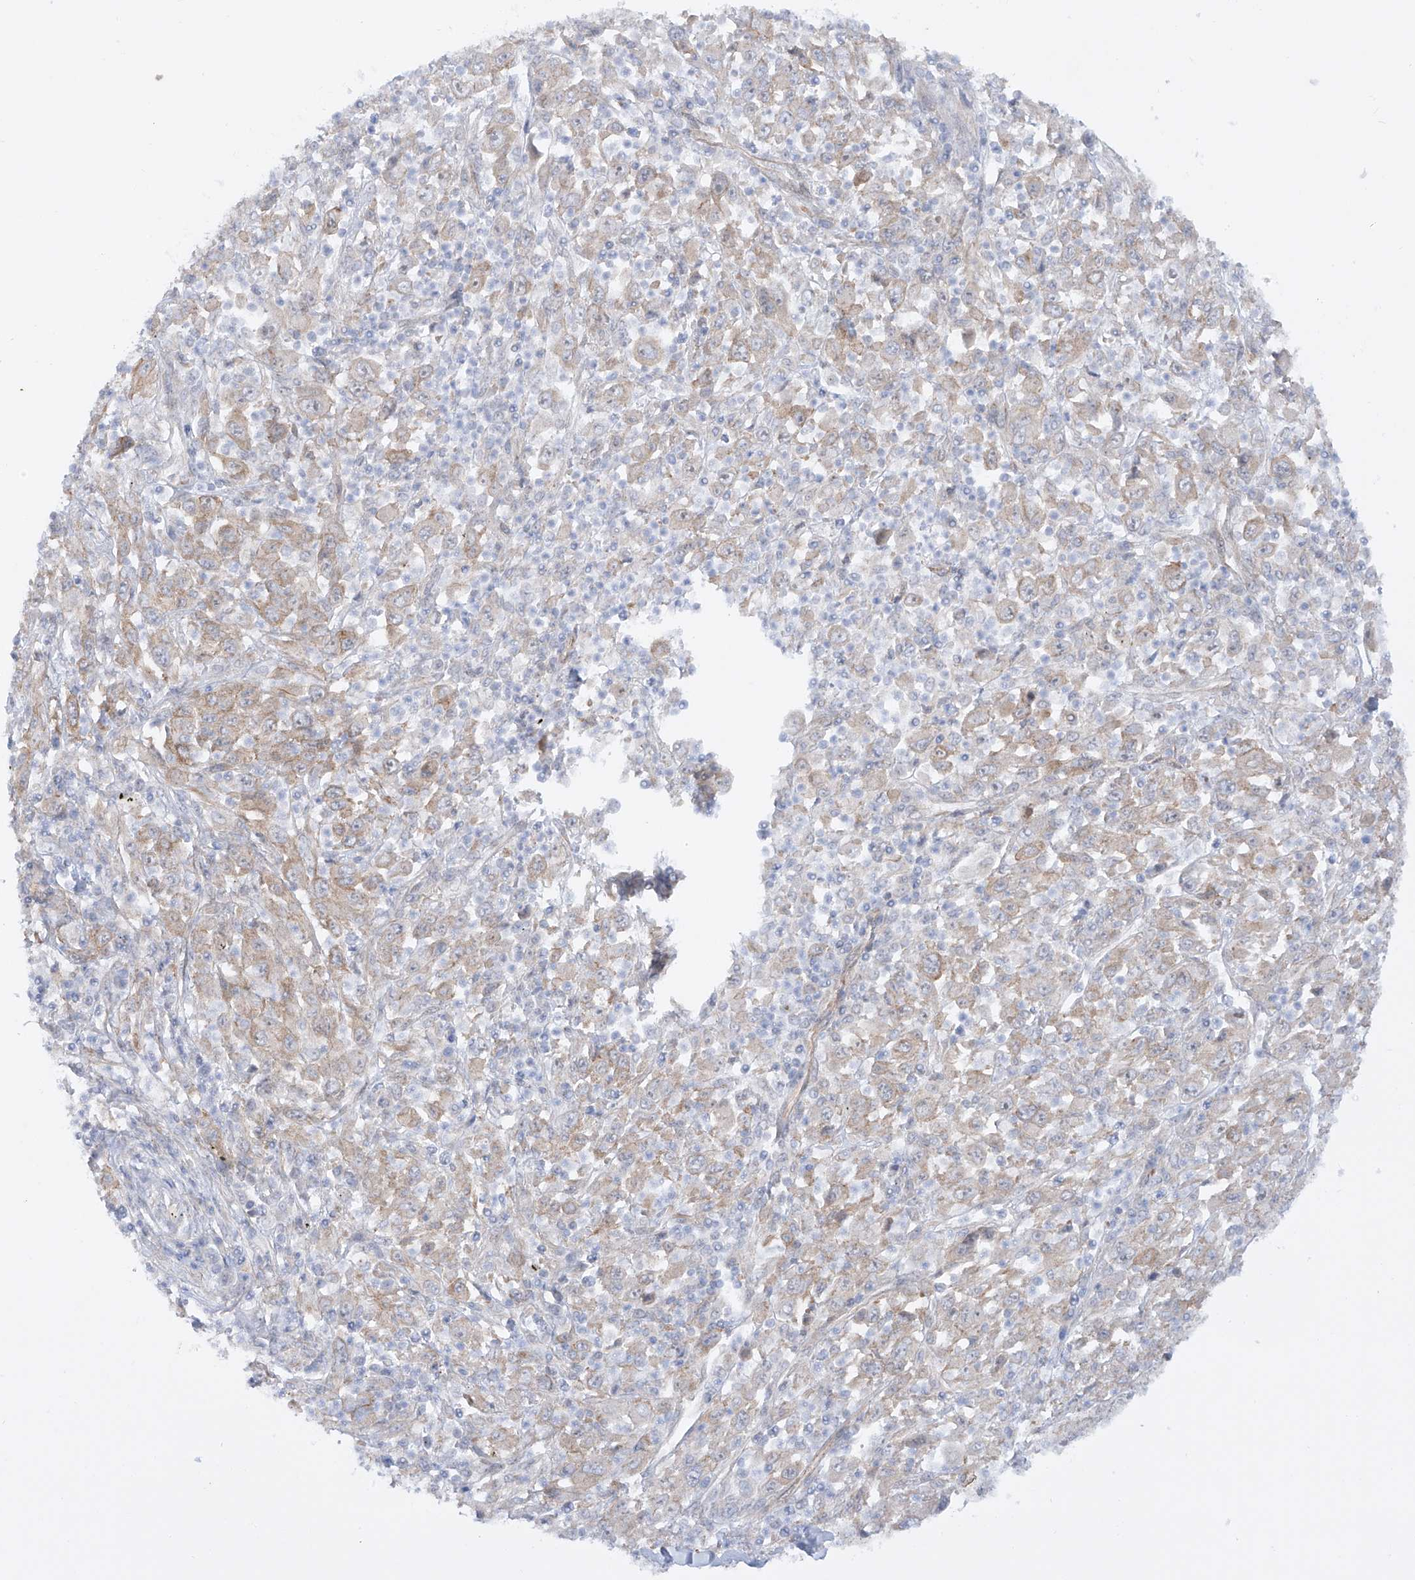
{"staining": {"intensity": "weak", "quantity": "25%-75%", "location": "cytoplasmic/membranous"}, "tissue": "melanoma", "cell_type": "Tumor cells", "image_type": "cancer", "snomed": [{"axis": "morphology", "description": "Malignant melanoma, Metastatic site"}, {"axis": "topography", "description": "Skin"}], "caption": "Protein analysis of melanoma tissue shows weak cytoplasmic/membranous staining in about 25%-75% of tumor cells. (DAB (3,3'-diaminobenzidine) = brown stain, brightfield microscopy at high magnification).", "gene": "ZNF490", "patient": {"sex": "female", "age": 56}}